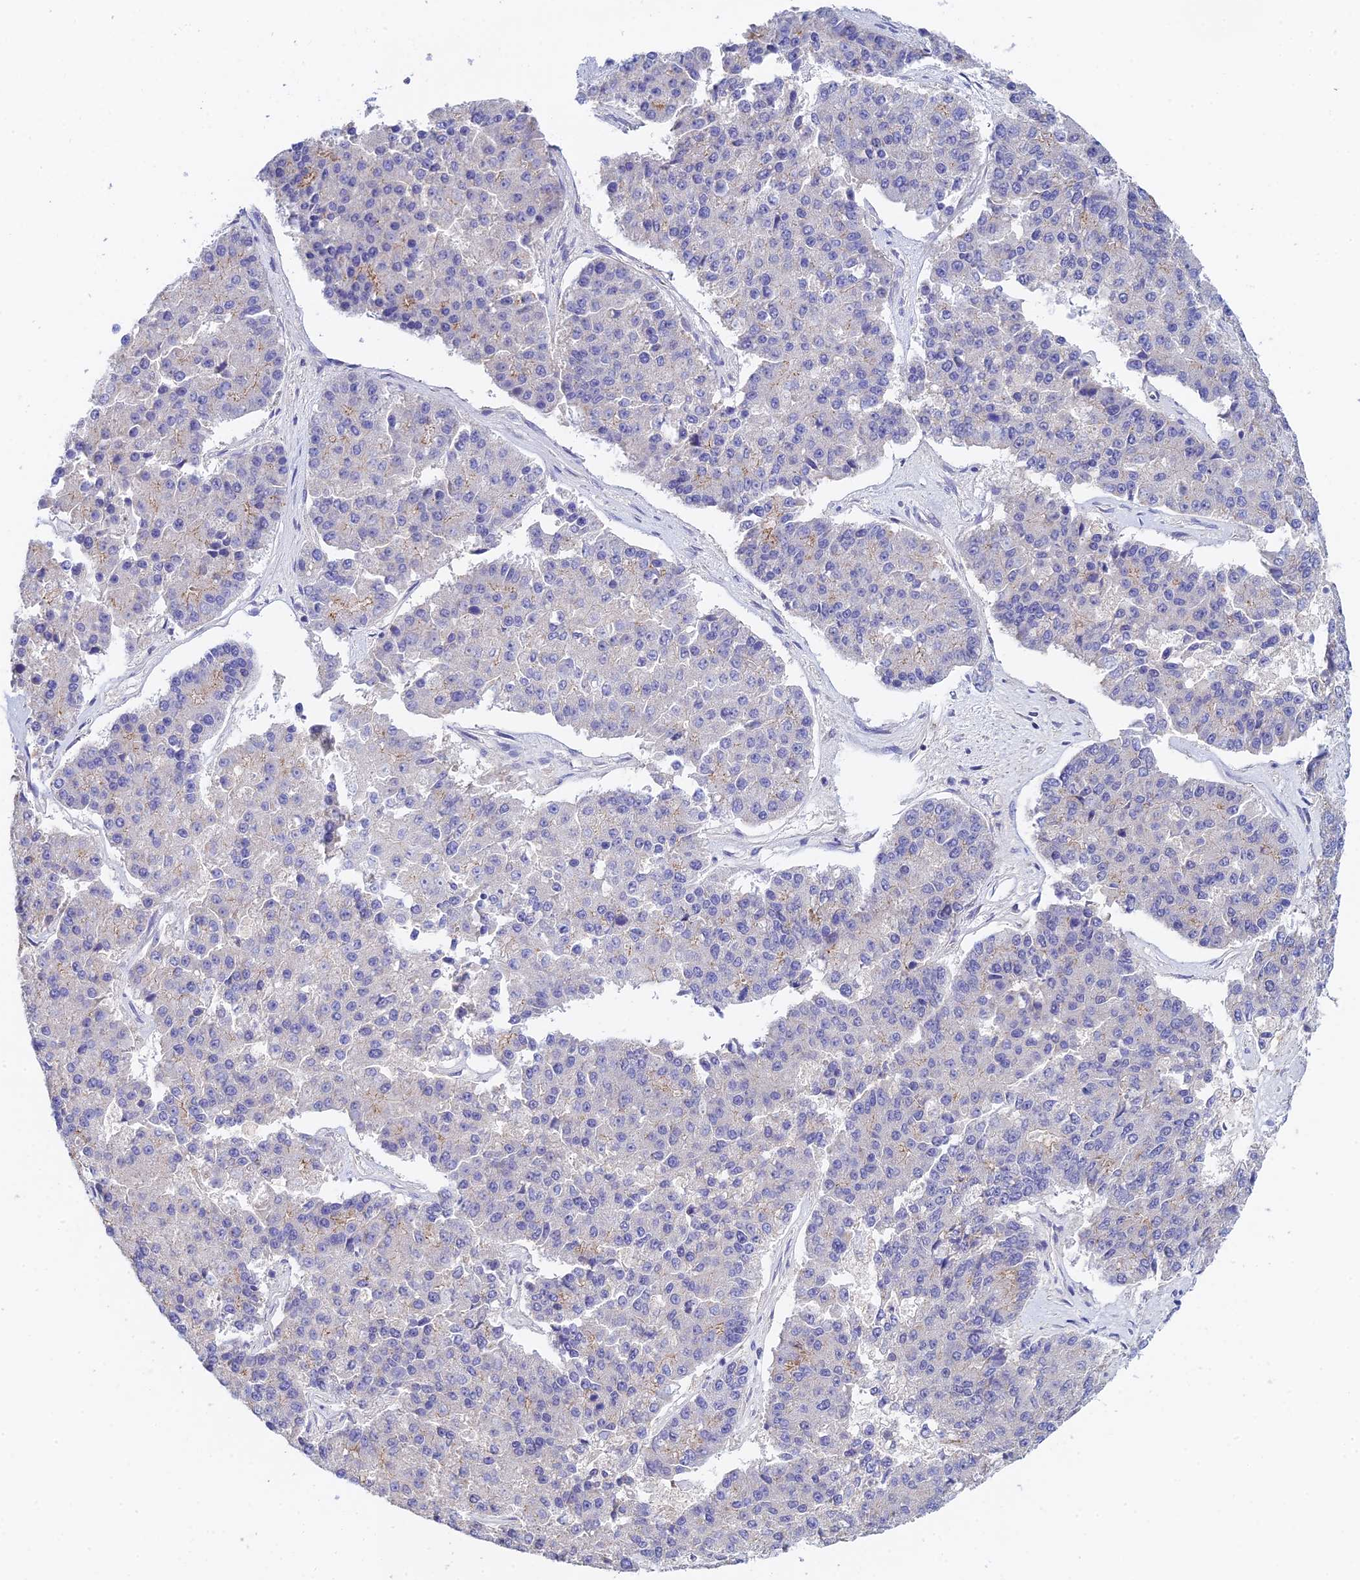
{"staining": {"intensity": "negative", "quantity": "none", "location": "none"}, "tissue": "pancreatic cancer", "cell_type": "Tumor cells", "image_type": "cancer", "snomed": [{"axis": "morphology", "description": "Adenocarcinoma, NOS"}, {"axis": "topography", "description": "Pancreas"}], "caption": "DAB immunohistochemical staining of pancreatic cancer exhibits no significant positivity in tumor cells. (Immunohistochemistry (ihc), brightfield microscopy, high magnification).", "gene": "HOXB1", "patient": {"sex": "male", "age": 50}}